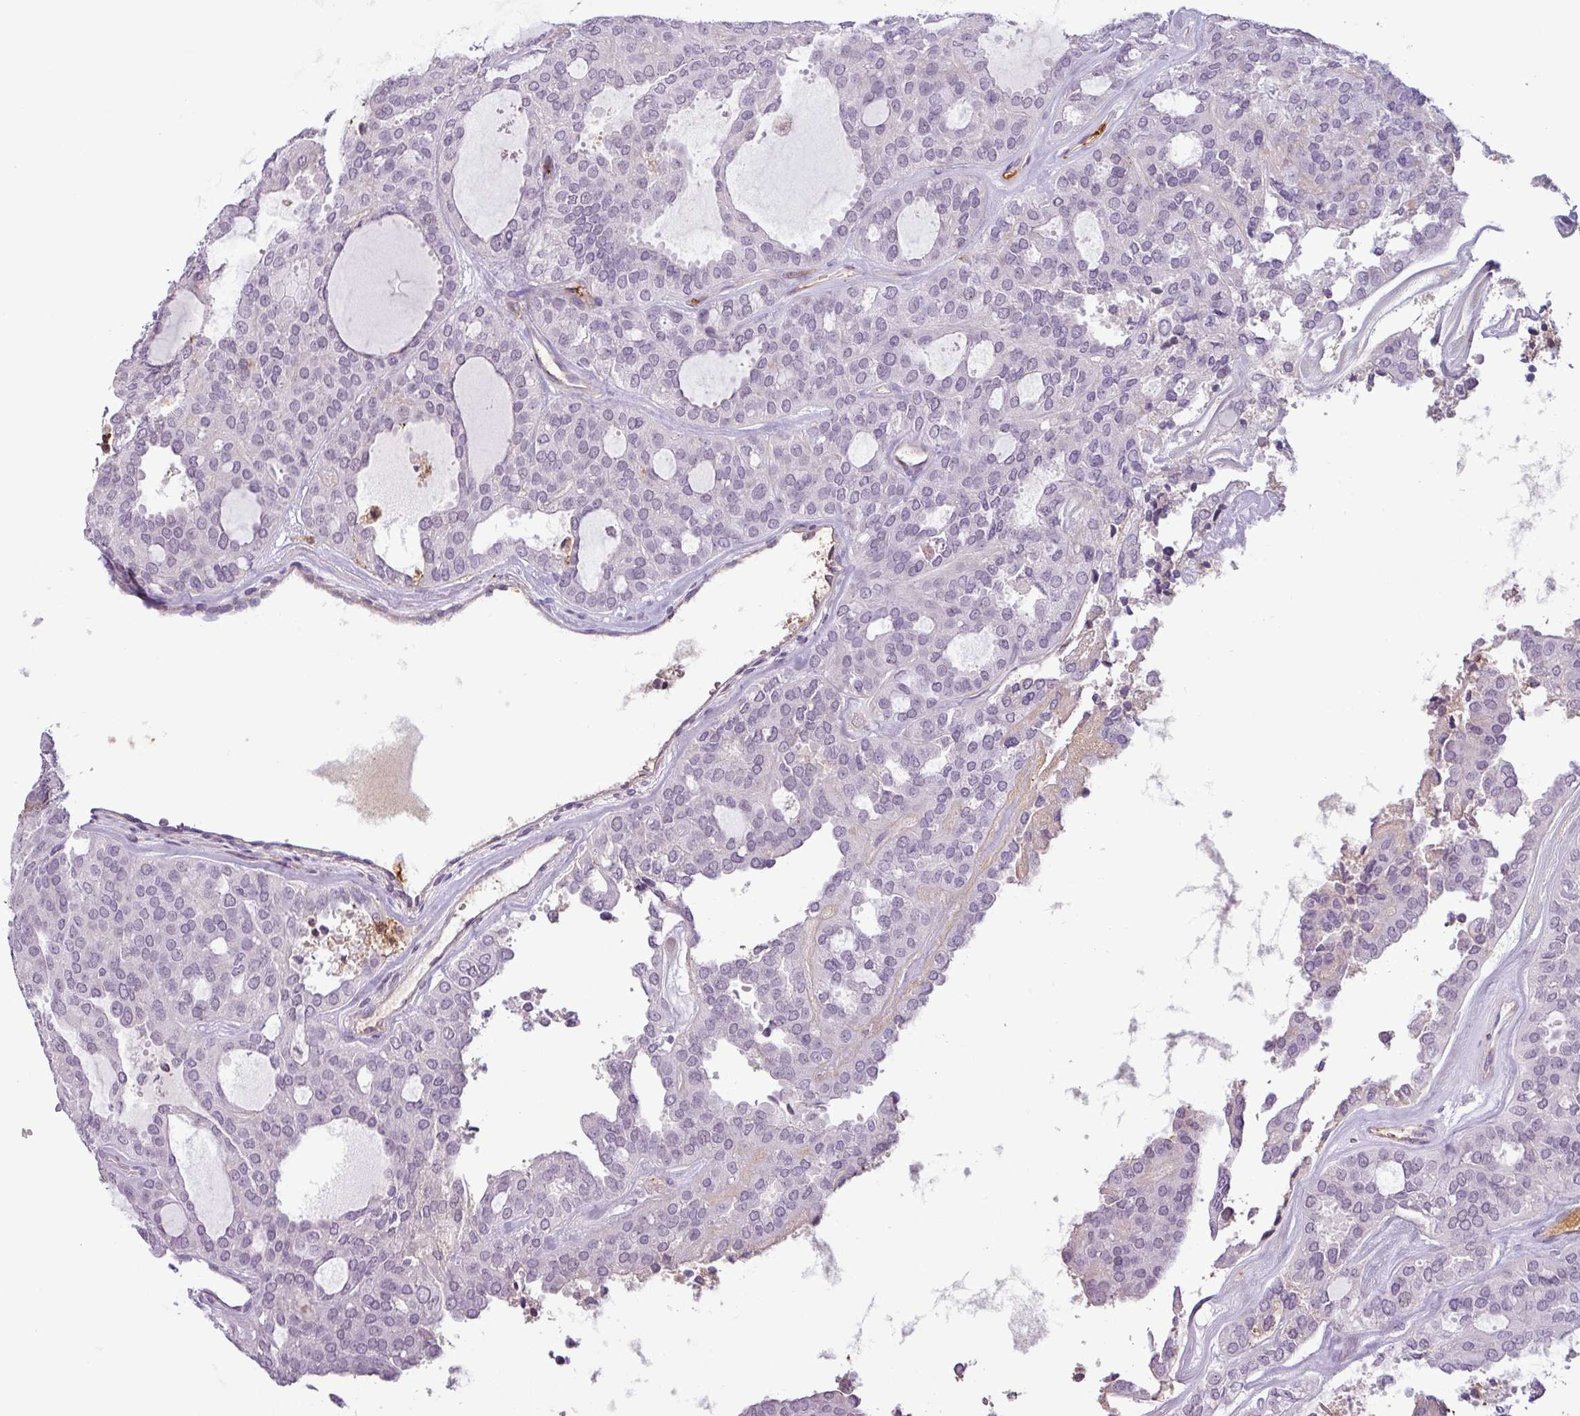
{"staining": {"intensity": "negative", "quantity": "none", "location": "none"}, "tissue": "thyroid cancer", "cell_type": "Tumor cells", "image_type": "cancer", "snomed": [{"axis": "morphology", "description": "Follicular adenoma carcinoma, NOS"}, {"axis": "topography", "description": "Thyroid gland"}], "caption": "This photomicrograph is of thyroid cancer stained with immunohistochemistry (IHC) to label a protein in brown with the nuclei are counter-stained blue. There is no staining in tumor cells. (DAB (3,3'-diaminobenzidine) IHC visualized using brightfield microscopy, high magnification).", "gene": "APOC1", "patient": {"sex": "male", "age": 75}}